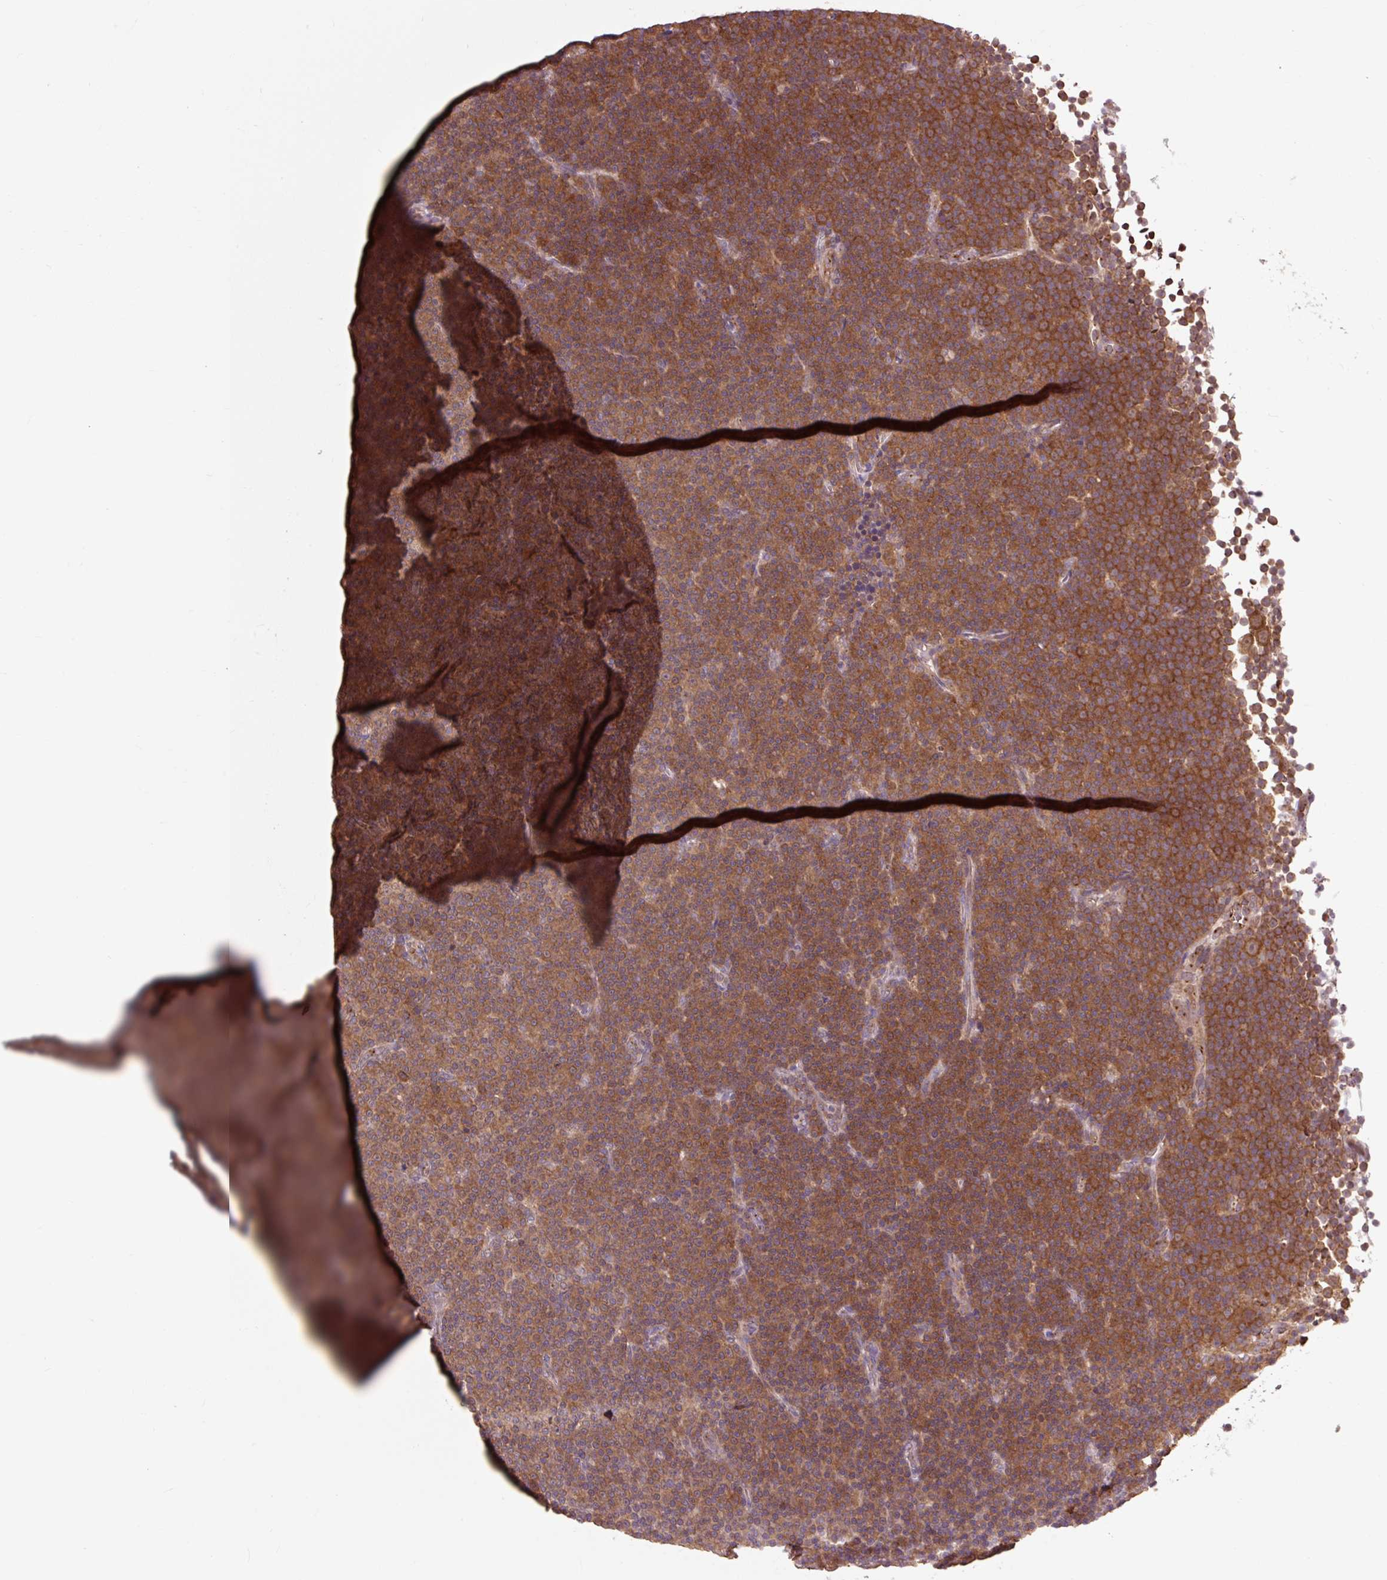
{"staining": {"intensity": "moderate", "quantity": ">75%", "location": "cytoplasmic/membranous"}, "tissue": "lymphoma", "cell_type": "Tumor cells", "image_type": "cancer", "snomed": [{"axis": "morphology", "description": "Malignant lymphoma, non-Hodgkin's type, Low grade"}, {"axis": "topography", "description": "Lymph node"}], "caption": "A medium amount of moderate cytoplasmic/membranous expression is present in approximately >75% of tumor cells in malignant lymphoma, non-Hodgkin's type (low-grade) tissue. (Stains: DAB in brown, nuclei in blue, Microscopy: brightfield microscopy at high magnification).", "gene": "MMS19", "patient": {"sex": "female", "age": 67}}